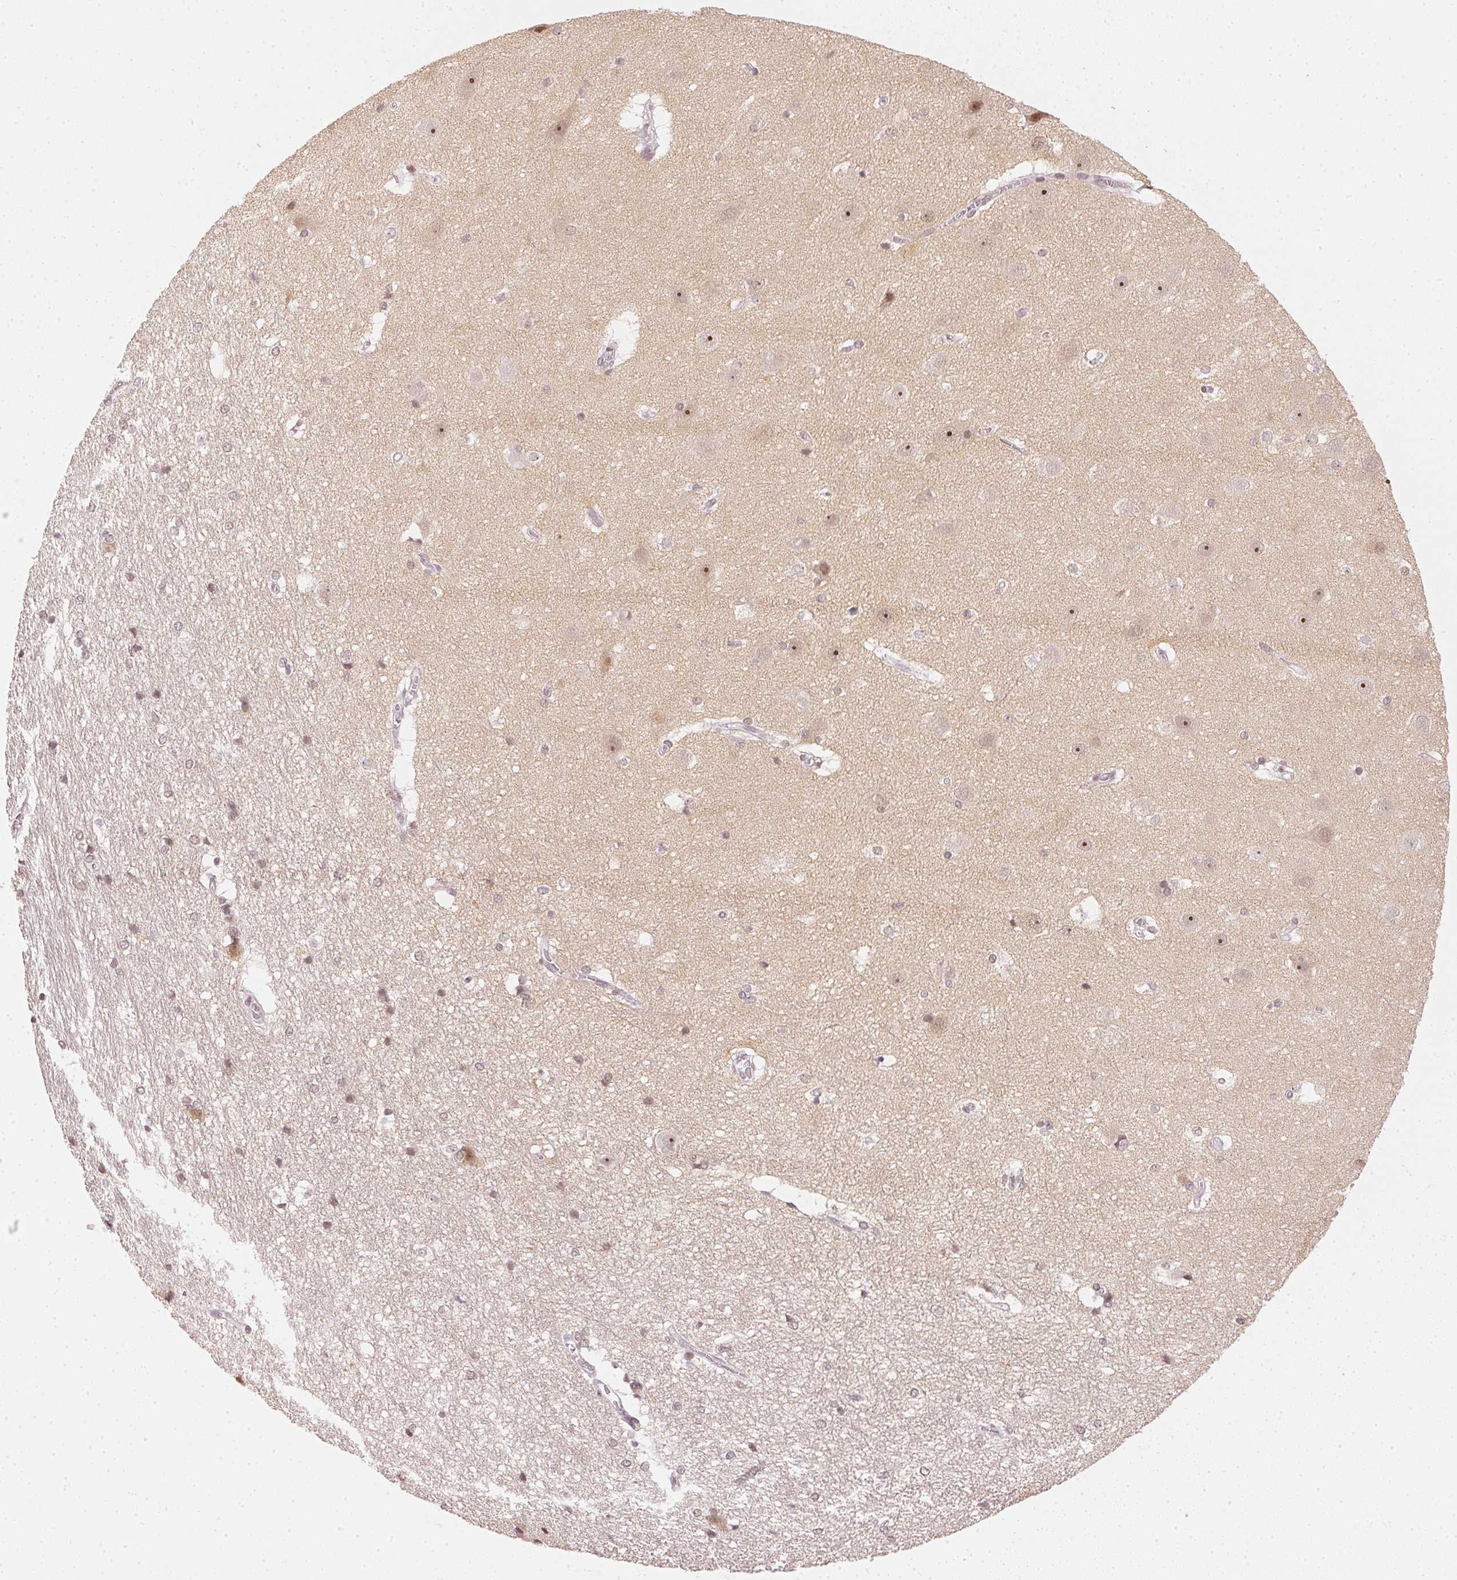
{"staining": {"intensity": "negative", "quantity": "none", "location": "none"}, "tissue": "hippocampus", "cell_type": "Glial cells", "image_type": "normal", "snomed": [{"axis": "morphology", "description": "Normal tissue, NOS"}, {"axis": "topography", "description": "Cerebral cortex"}, {"axis": "topography", "description": "Hippocampus"}], "caption": "An immunohistochemistry (IHC) photomicrograph of normal hippocampus is shown. There is no staining in glial cells of hippocampus. The staining was performed using DAB to visualize the protein expression in brown, while the nuclei were stained in blue with hematoxylin (Magnification: 20x).", "gene": "DNAJC6", "patient": {"sex": "female", "age": 19}}